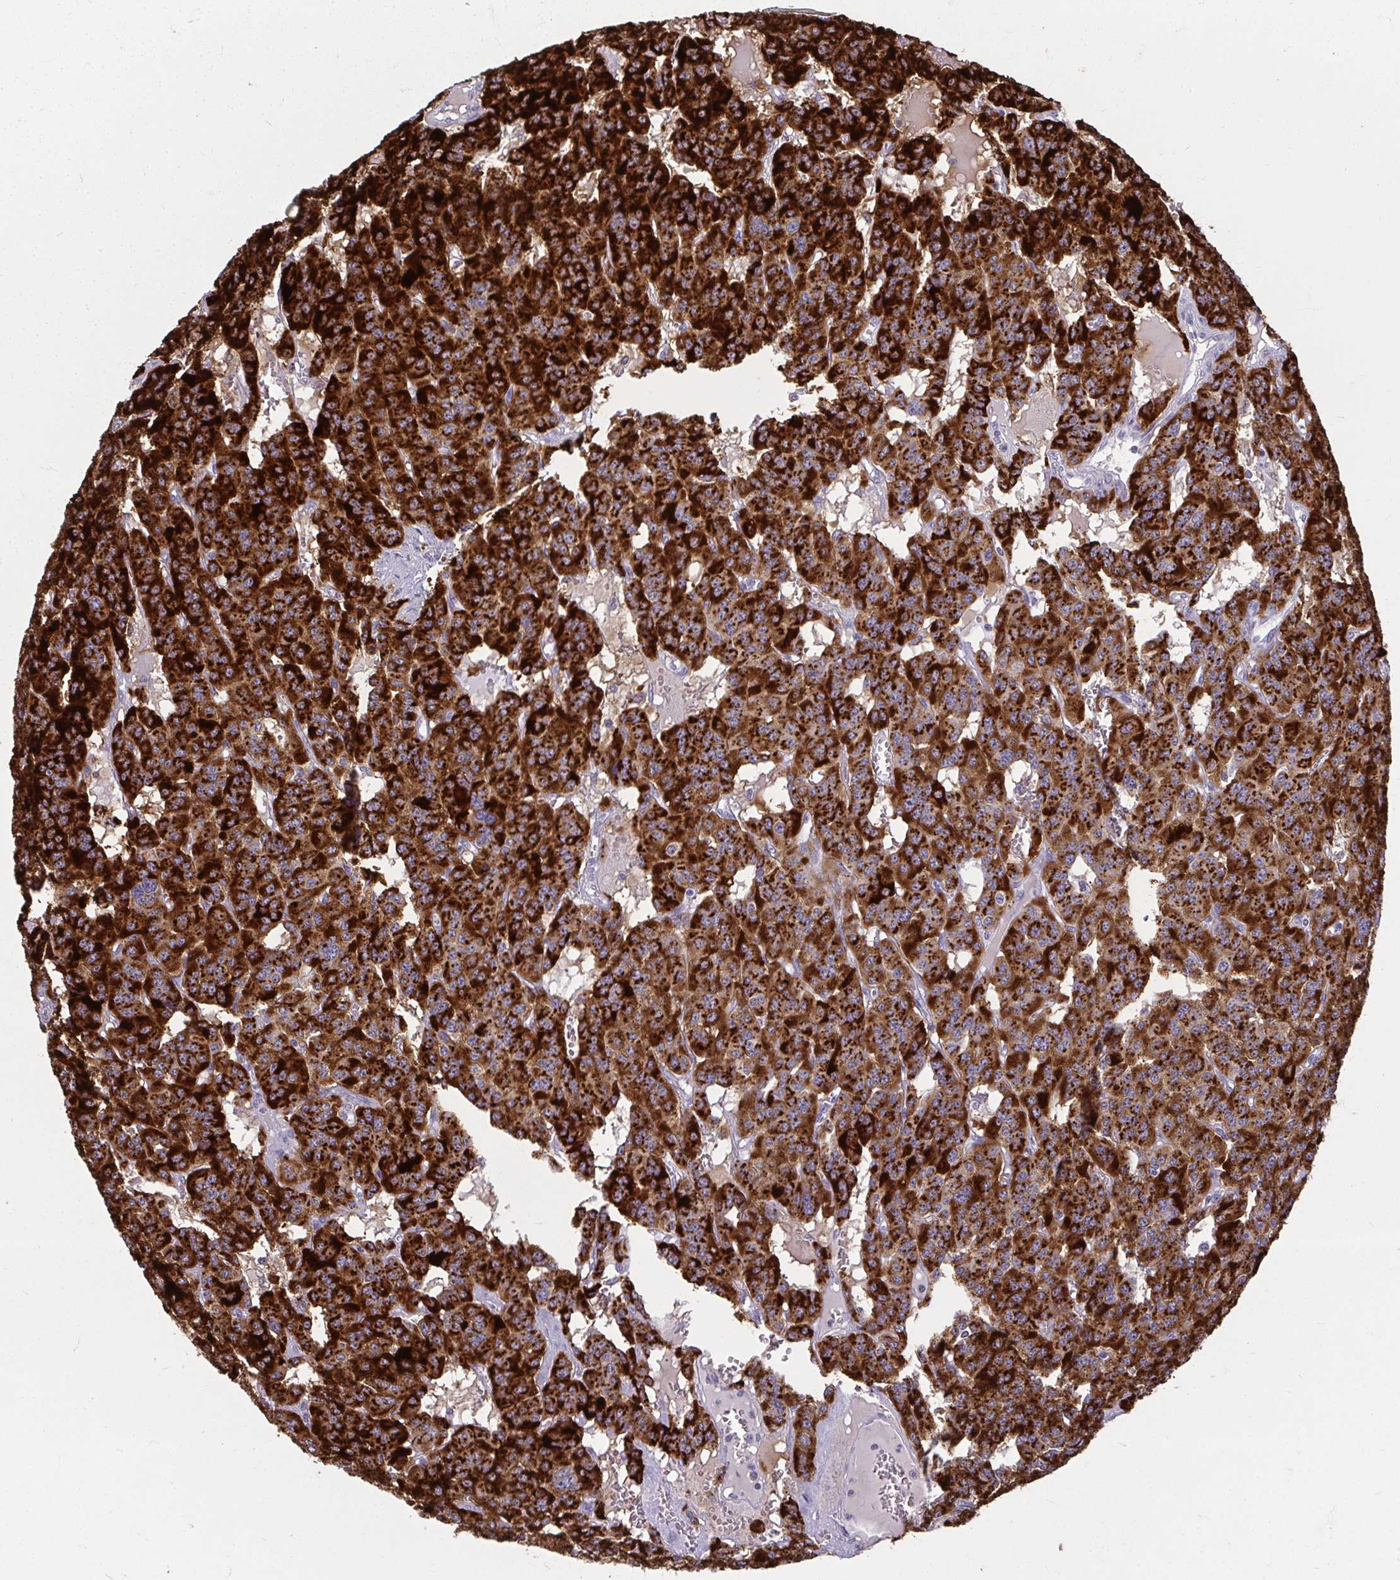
{"staining": {"intensity": "strong", "quantity": ">75%", "location": "cytoplasmic/membranous"}, "tissue": "carcinoid", "cell_type": "Tumor cells", "image_type": "cancer", "snomed": [{"axis": "morphology", "description": "Carcinoid, malignant, NOS"}, {"axis": "topography", "description": "Lung"}], "caption": "Immunohistochemistry histopathology image of human carcinoid (malignant) stained for a protein (brown), which exhibits high levels of strong cytoplasmic/membranous expression in approximately >75% of tumor cells.", "gene": "ODF1", "patient": {"sex": "female", "age": 71}}